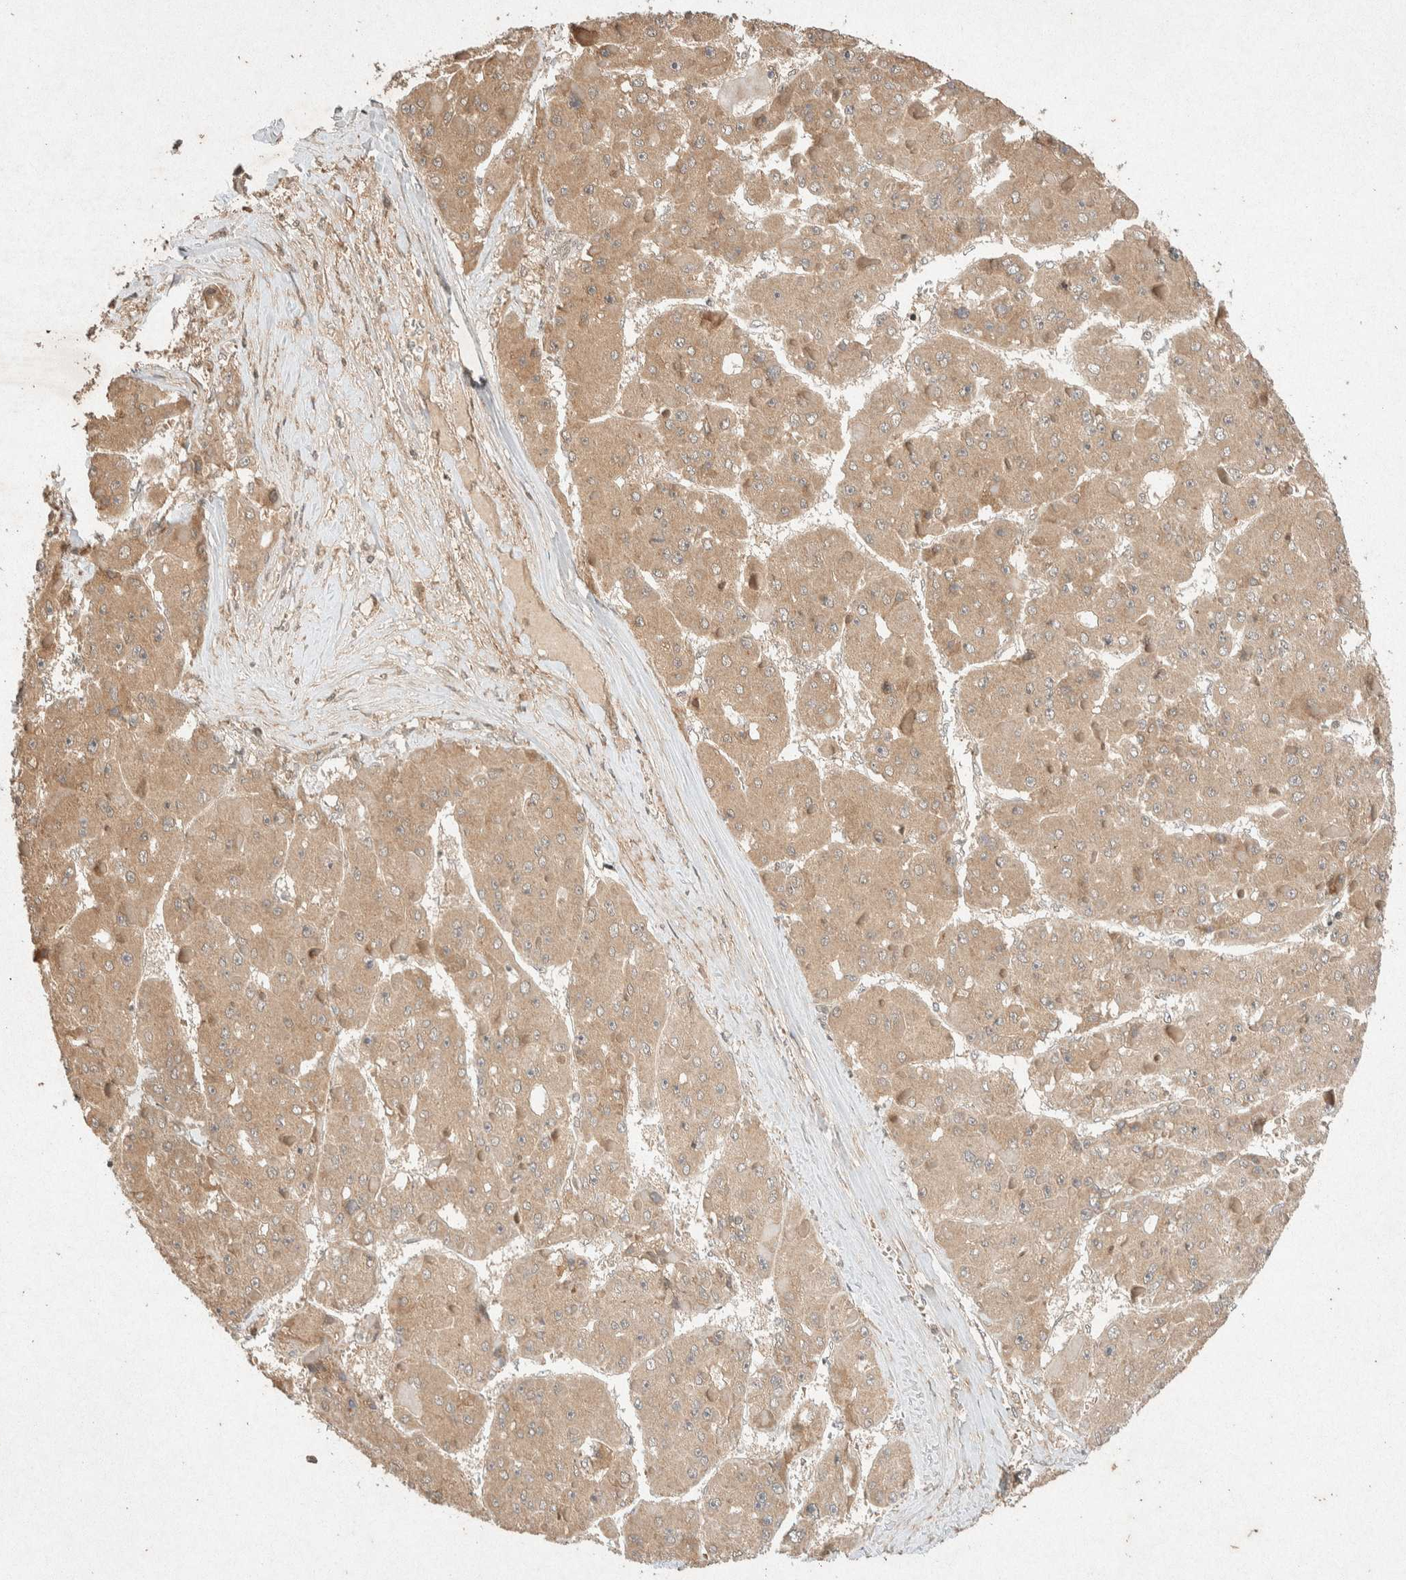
{"staining": {"intensity": "moderate", "quantity": ">75%", "location": "cytoplasmic/membranous"}, "tissue": "liver cancer", "cell_type": "Tumor cells", "image_type": "cancer", "snomed": [{"axis": "morphology", "description": "Carcinoma, Hepatocellular, NOS"}, {"axis": "topography", "description": "Liver"}], "caption": "A micrograph of human hepatocellular carcinoma (liver) stained for a protein reveals moderate cytoplasmic/membranous brown staining in tumor cells. Immunohistochemistry (ihc) stains the protein of interest in brown and the nuclei are stained blue.", "gene": "THRA", "patient": {"sex": "female", "age": 73}}